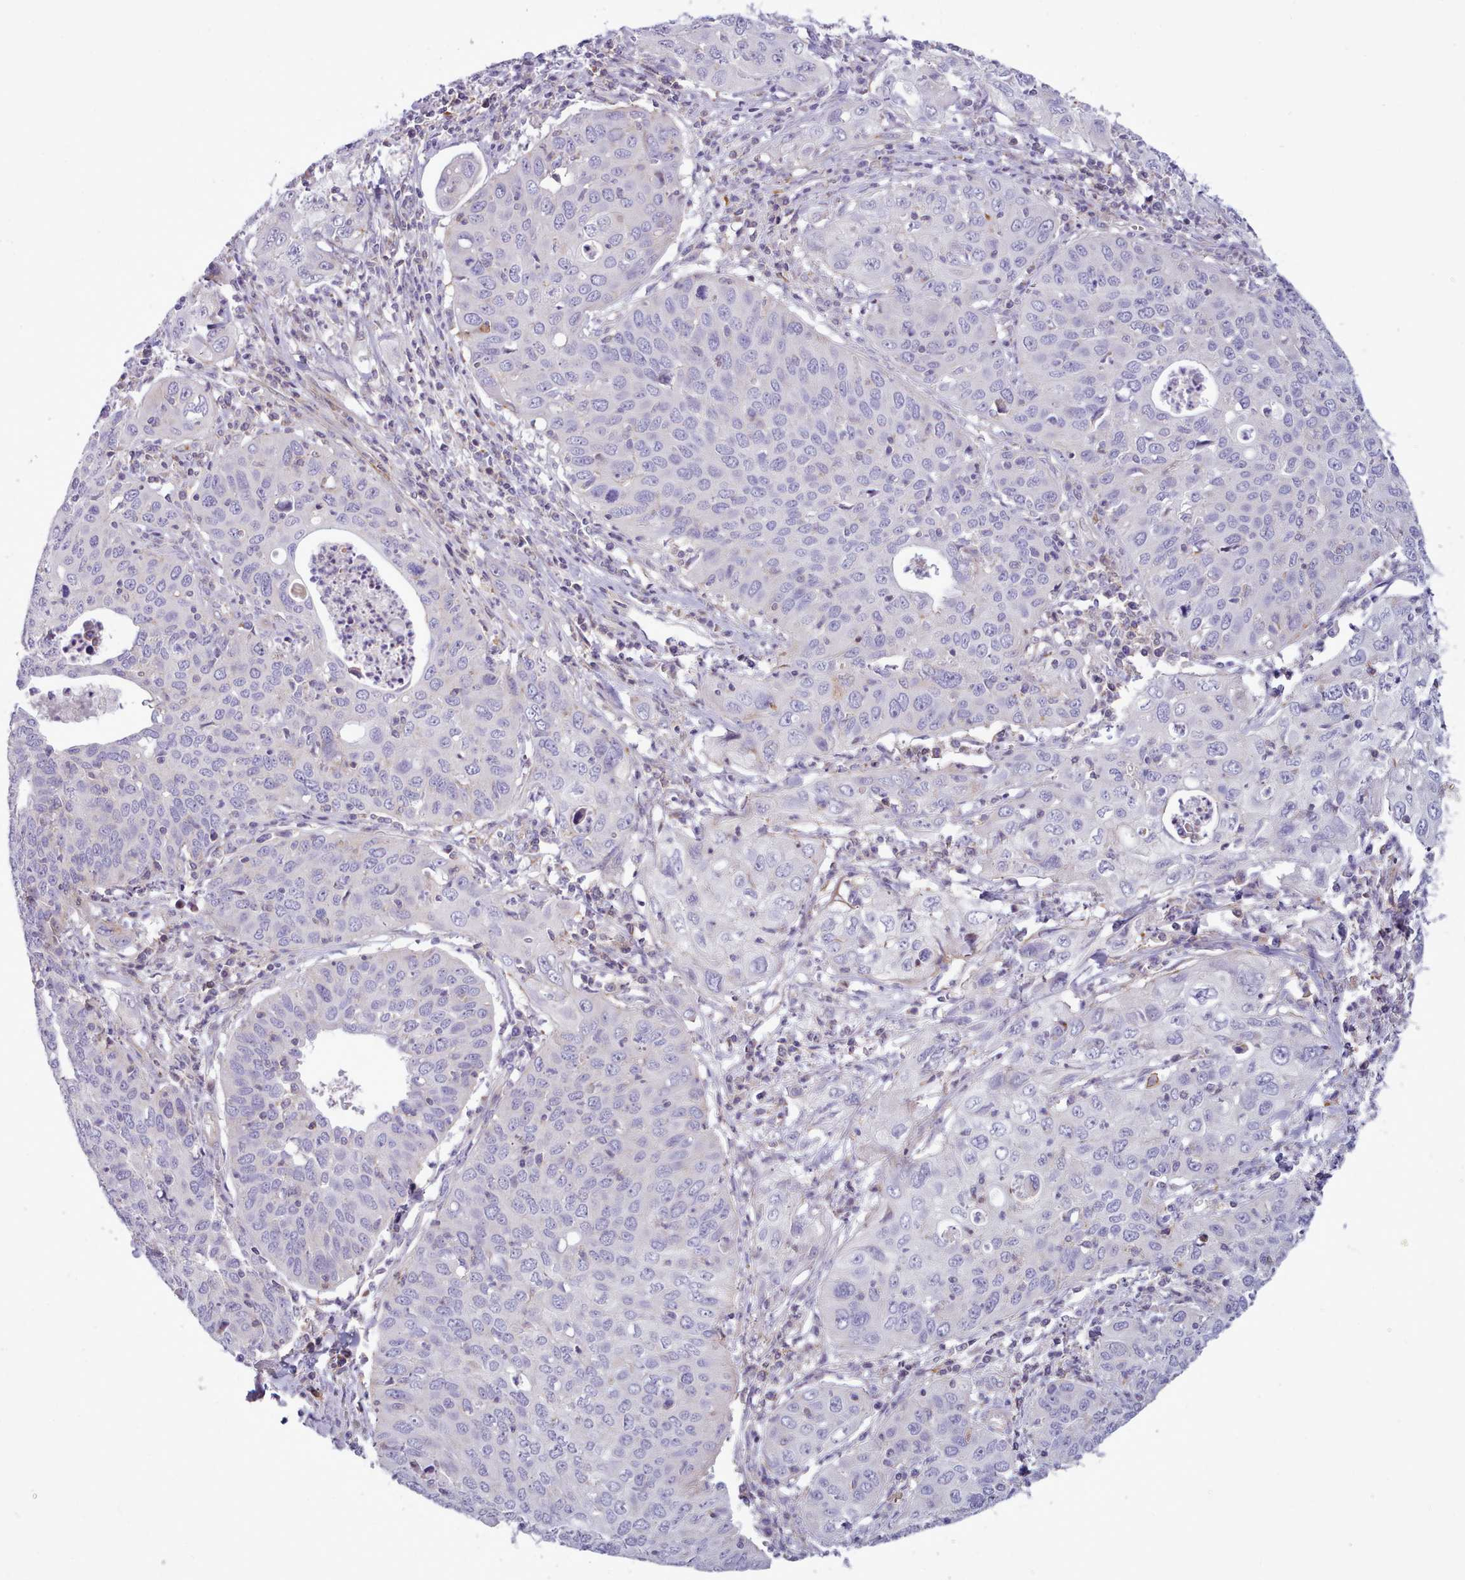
{"staining": {"intensity": "negative", "quantity": "none", "location": "none"}, "tissue": "cervical cancer", "cell_type": "Tumor cells", "image_type": "cancer", "snomed": [{"axis": "morphology", "description": "Squamous cell carcinoma, NOS"}, {"axis": "topography", "description": "Cervix"}], "caption": "Squamous cell carcinoma (cervical) was stained to show a protein in brown. There is no significant positivity in tumor cells.", "gene": "TENT4B", "patient": {"sex": "female", "age": 36}}